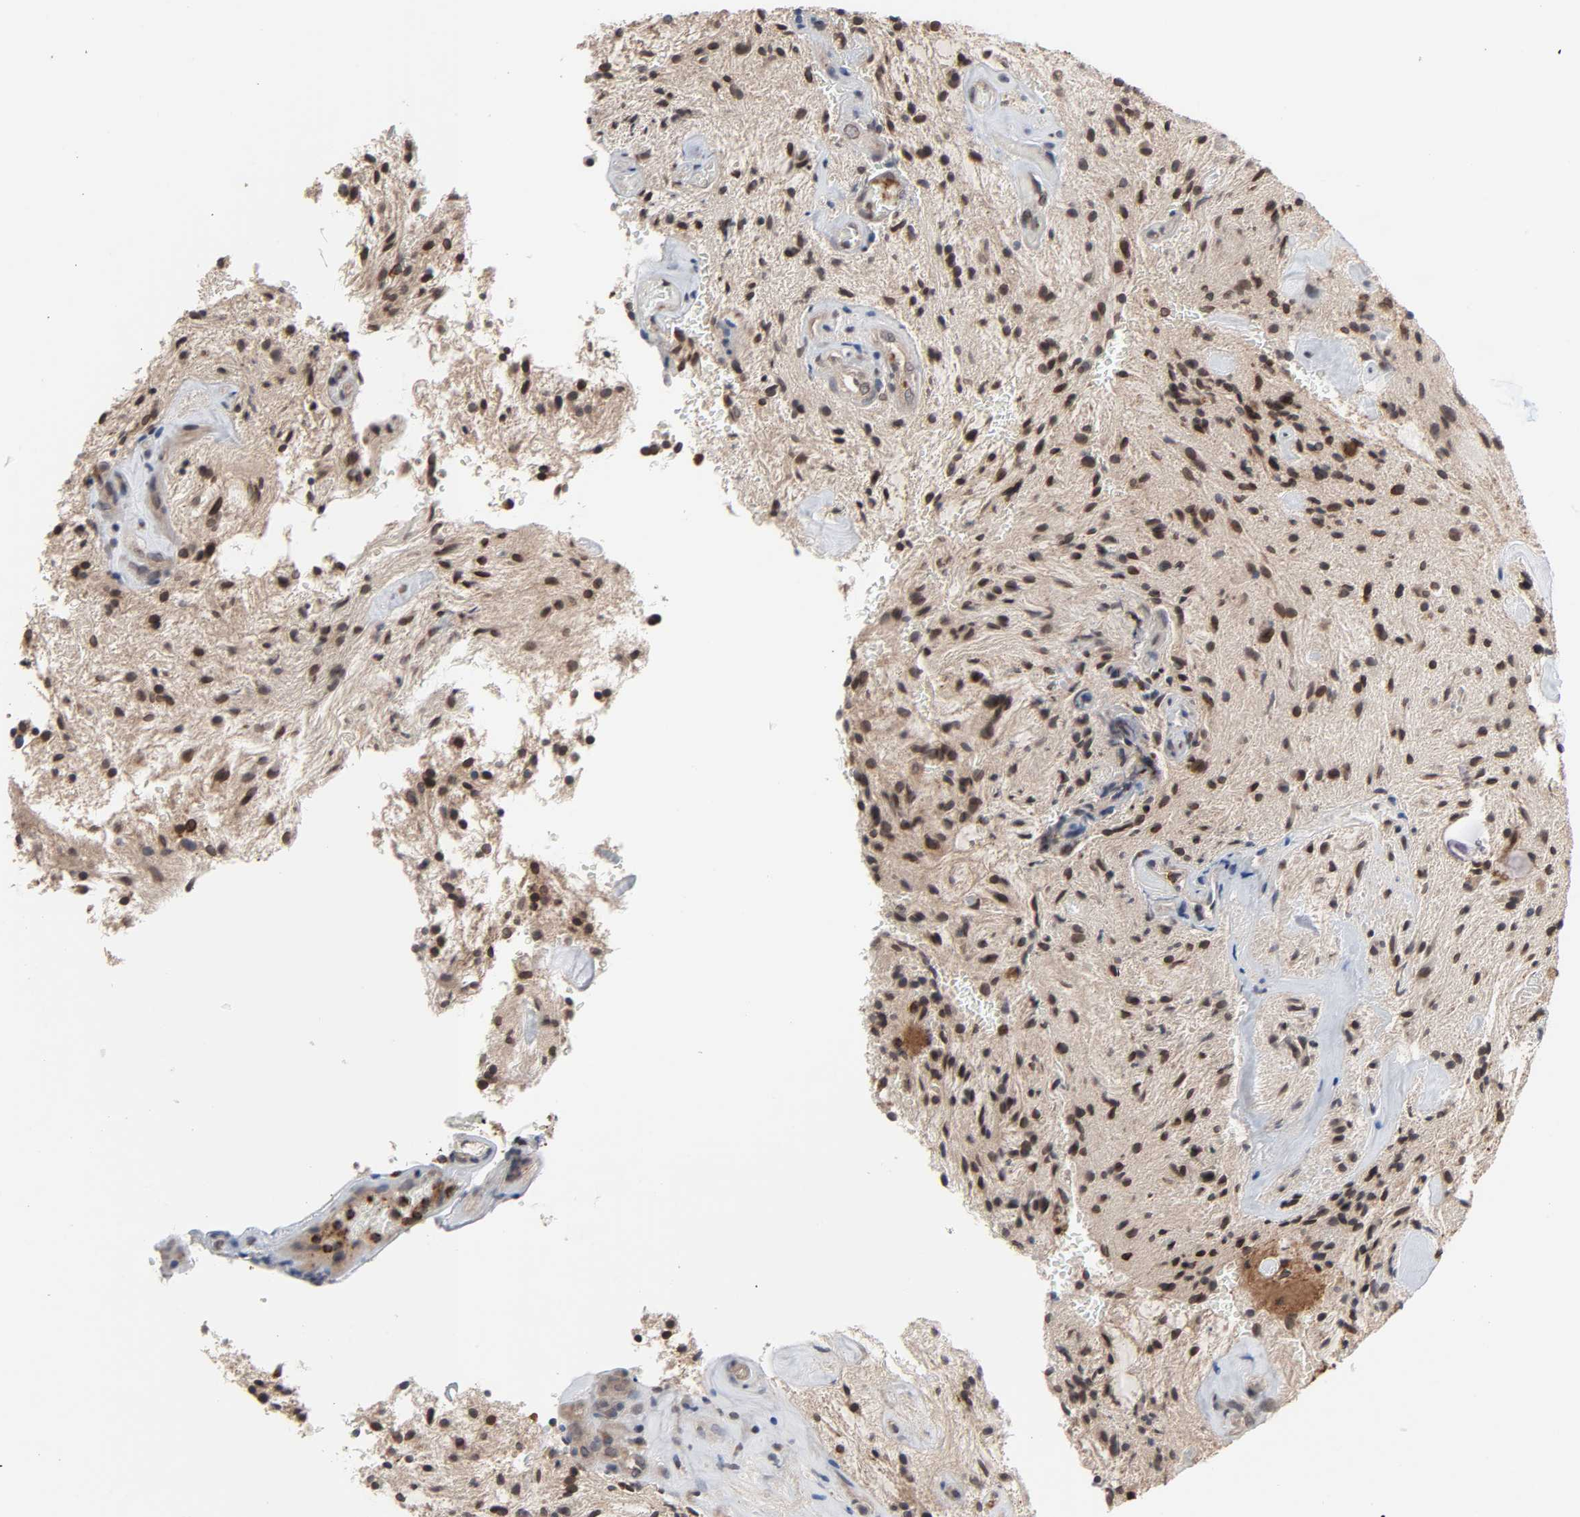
{"staining": {"intensity": "moderate", "quantity": ">75%", "location": "cytoplasmic/membranous,nuclear"}, "tissue": "glioma", "cell_type": "Tumor cells", "image_type": "cancer", "snomed": [{"axis": "morphology", "description": "Glioma, malignant, NOS"}, {"axis": "topography", "description": "Cerebellum"}], "caption": "A high-resolution micrograph shows immunohistochemistry (IHC) staining of malignant glioma, which exhibits moderate cytoplasmic/membranous and nuclear expression in approximately >75% of tumor cells.", "gene": "CCDC175", "patient": {"sex": "female", "age": 10}}